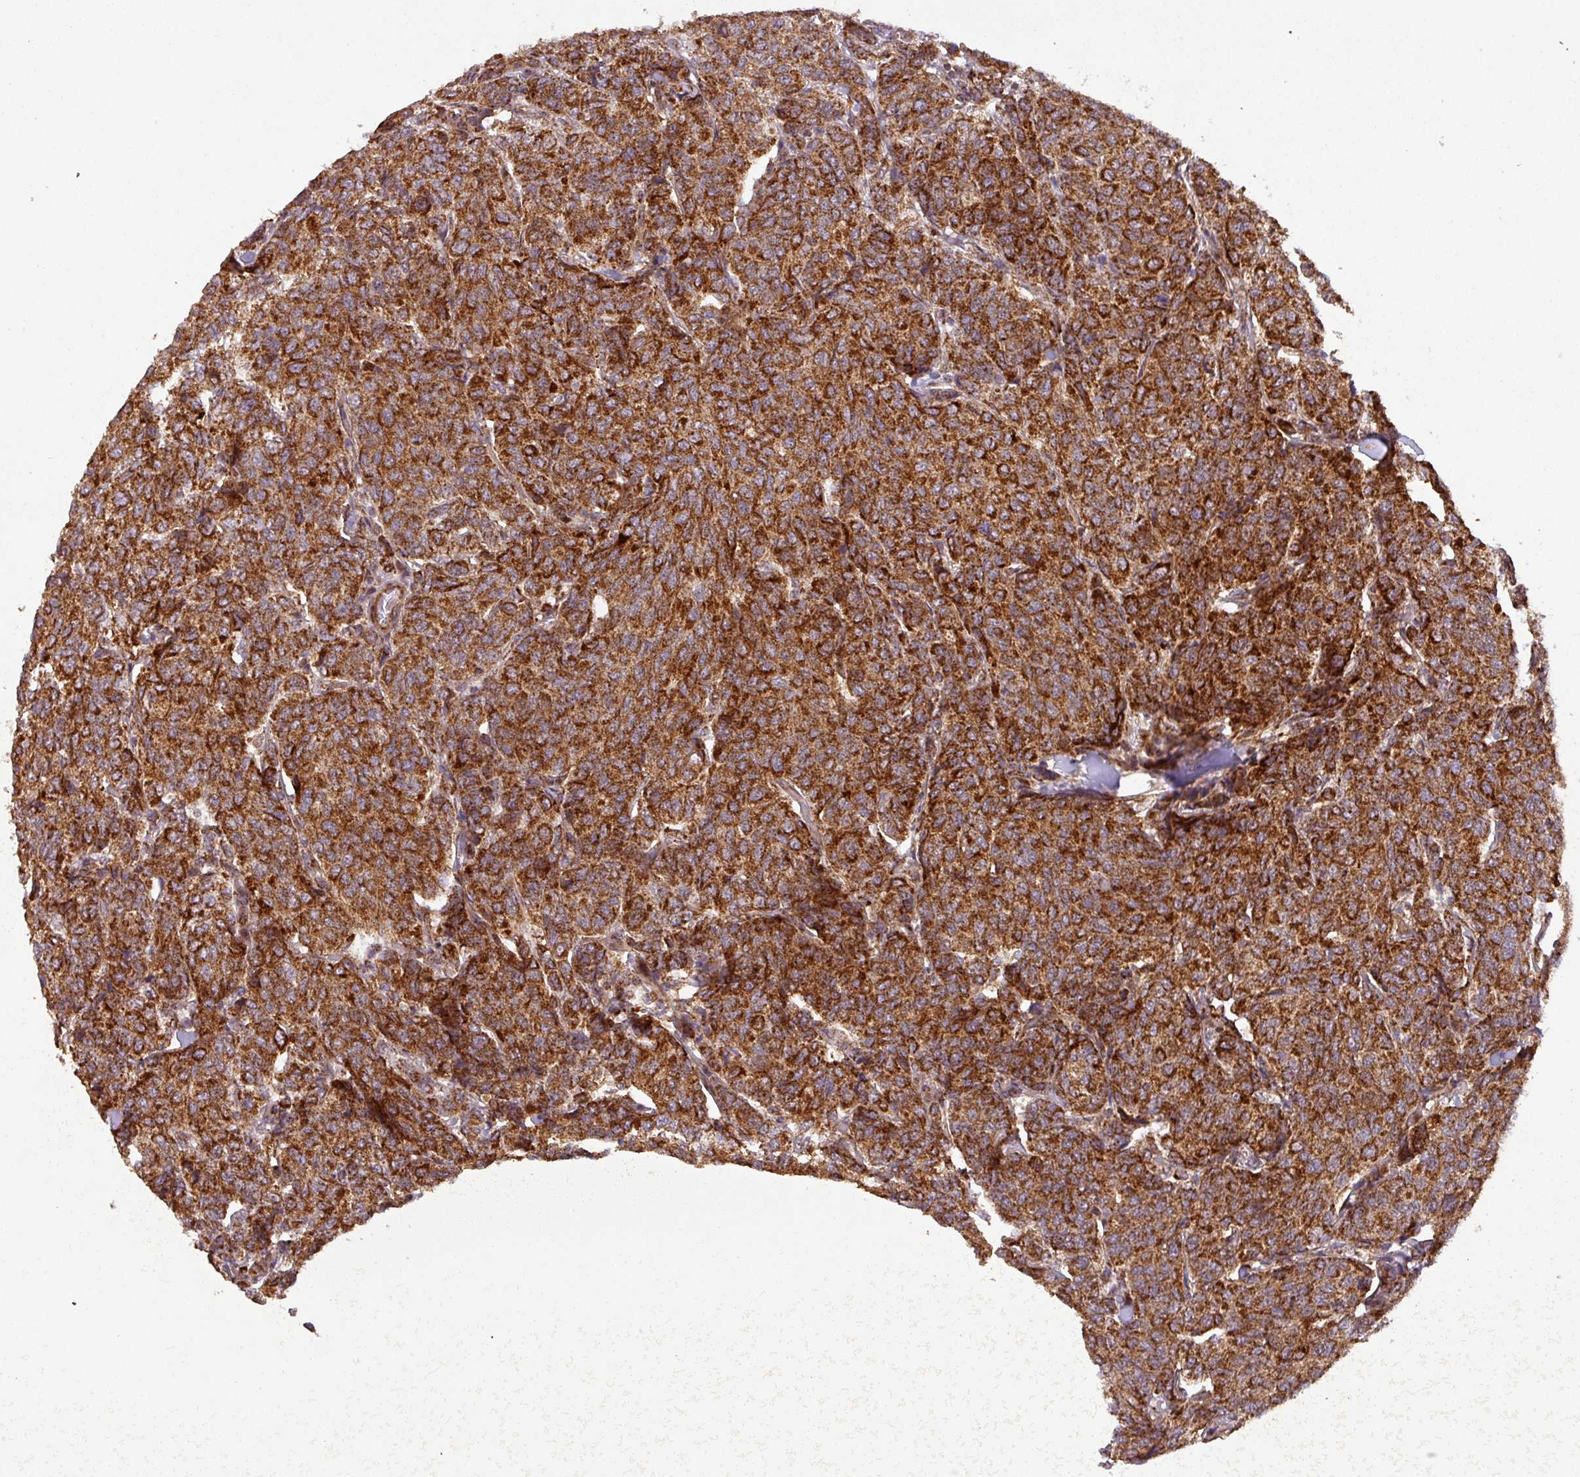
{"staining": {"intensity": "strong", "quantity": ">75%", "location": "cytoplasmic/membranous"}, "tissue": "breast cancer", "cell_type": "Tumor cells", "image_type": "cancer", "snomed": [{"axis": "morphology", "description": "Duct carcinoma"}, {"axis": "topography", "description": "Breast"}], "caption": "DAB (3,3'-diaminobenzidine) immunohistochemical staining of human invasive ductal carcinoma (breast) reveals strong cytoplasmic/membranous protein expression in about >75% of tumor cells.", "gene": "GPD2", "patient": {"sex": "female", "age": 55}}